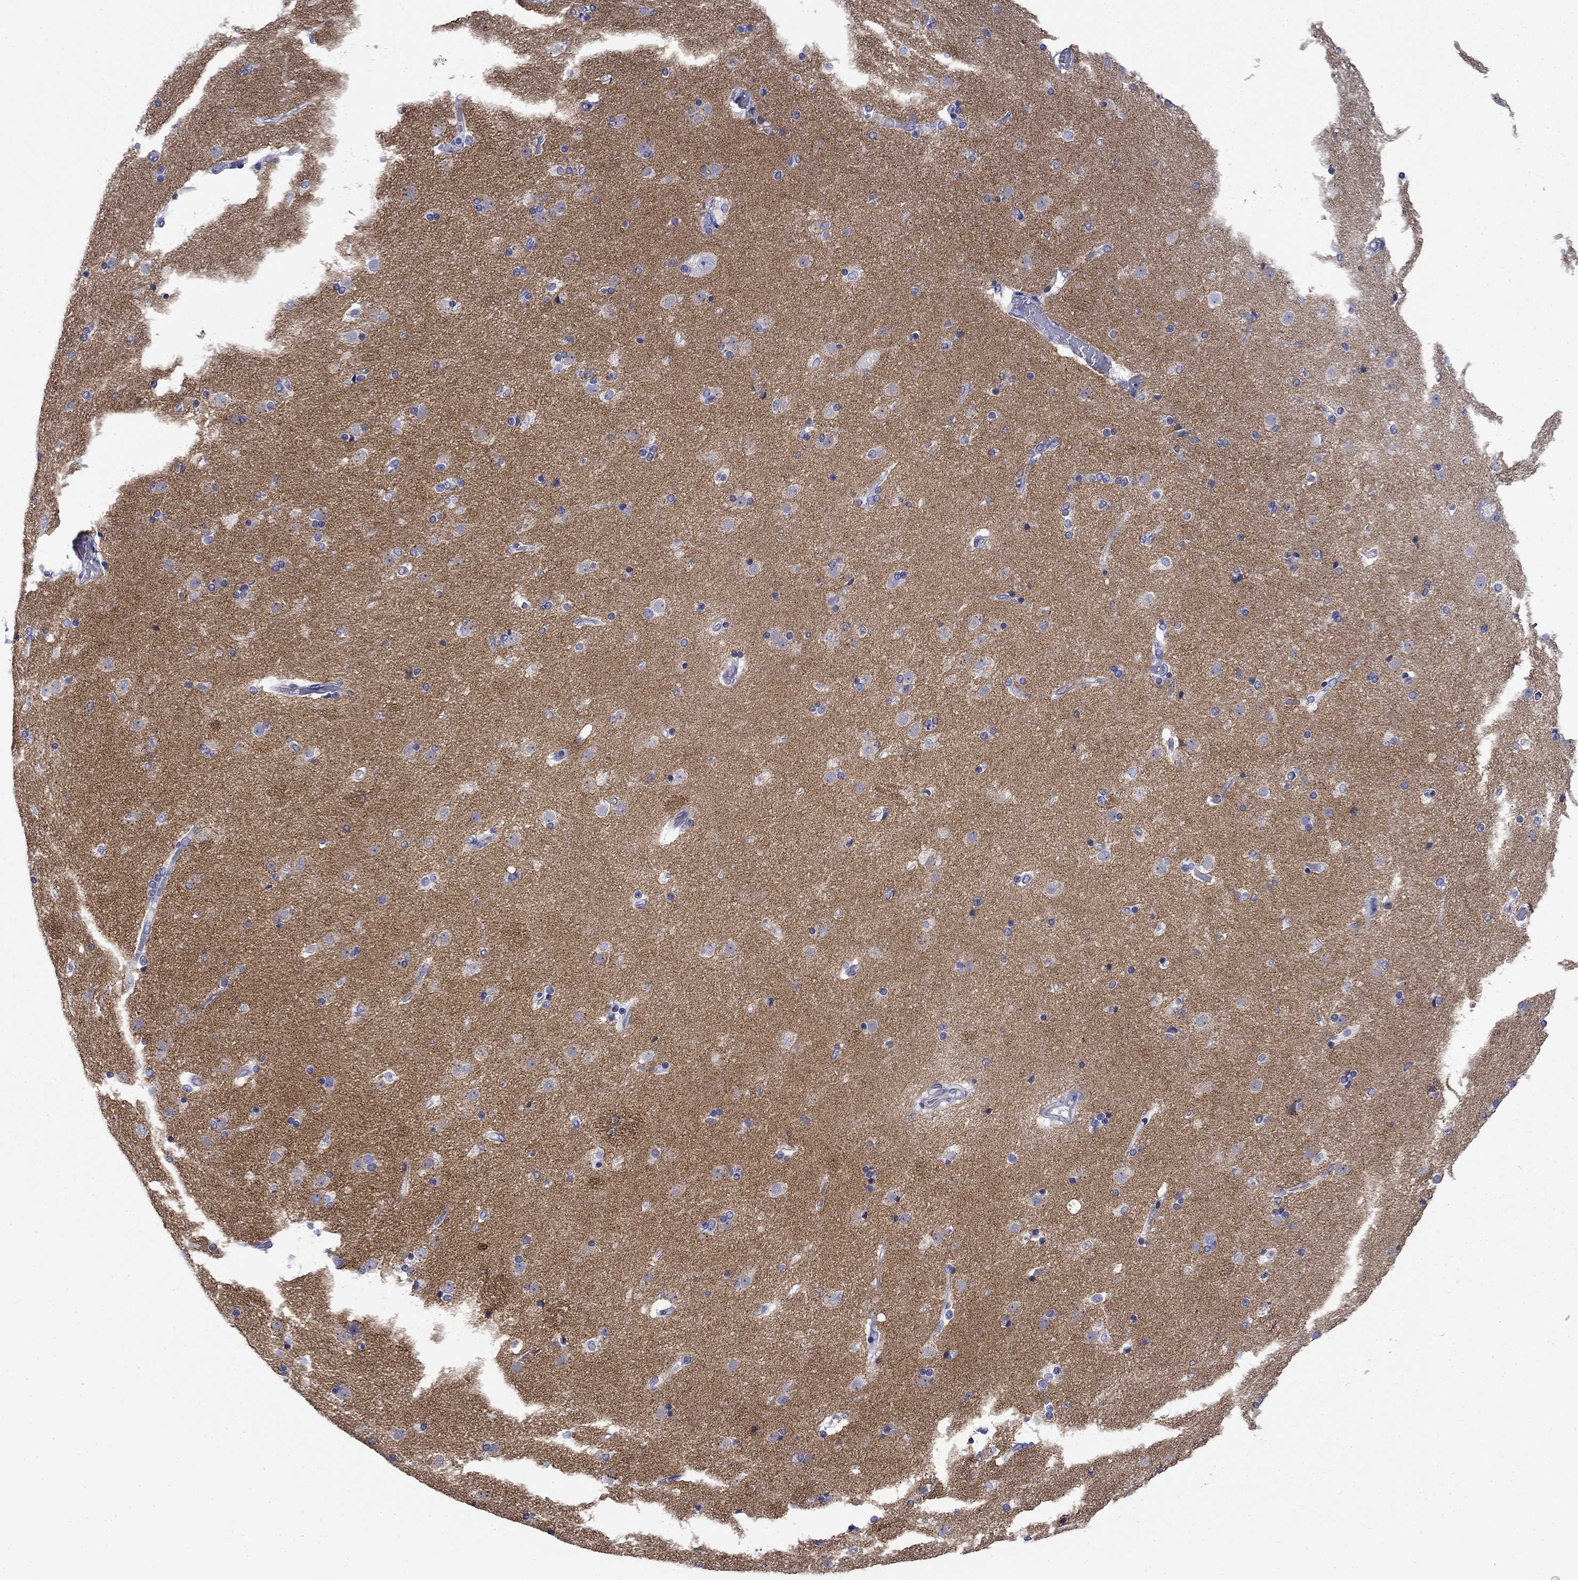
{"staining": {"intensity": "negative", "quantity": "none", "location": "none"}, "tissue": "caudate", "cell_type": "Glial cells", "image_type": "normal", "snomed": [{"axis": "morphology", "description": "Normal tissue, NOS"}, {"axis": "topography", "description": "Lateral ventricle wall"}], "caption": "An immunohistochemistry photomicrograph of normal caudate is shown. There is no staining in glial cells of caudate. Nuclei are stained in blue.", "gene": "PRKCG", "patient": {"sex": "male", "age": 54}}